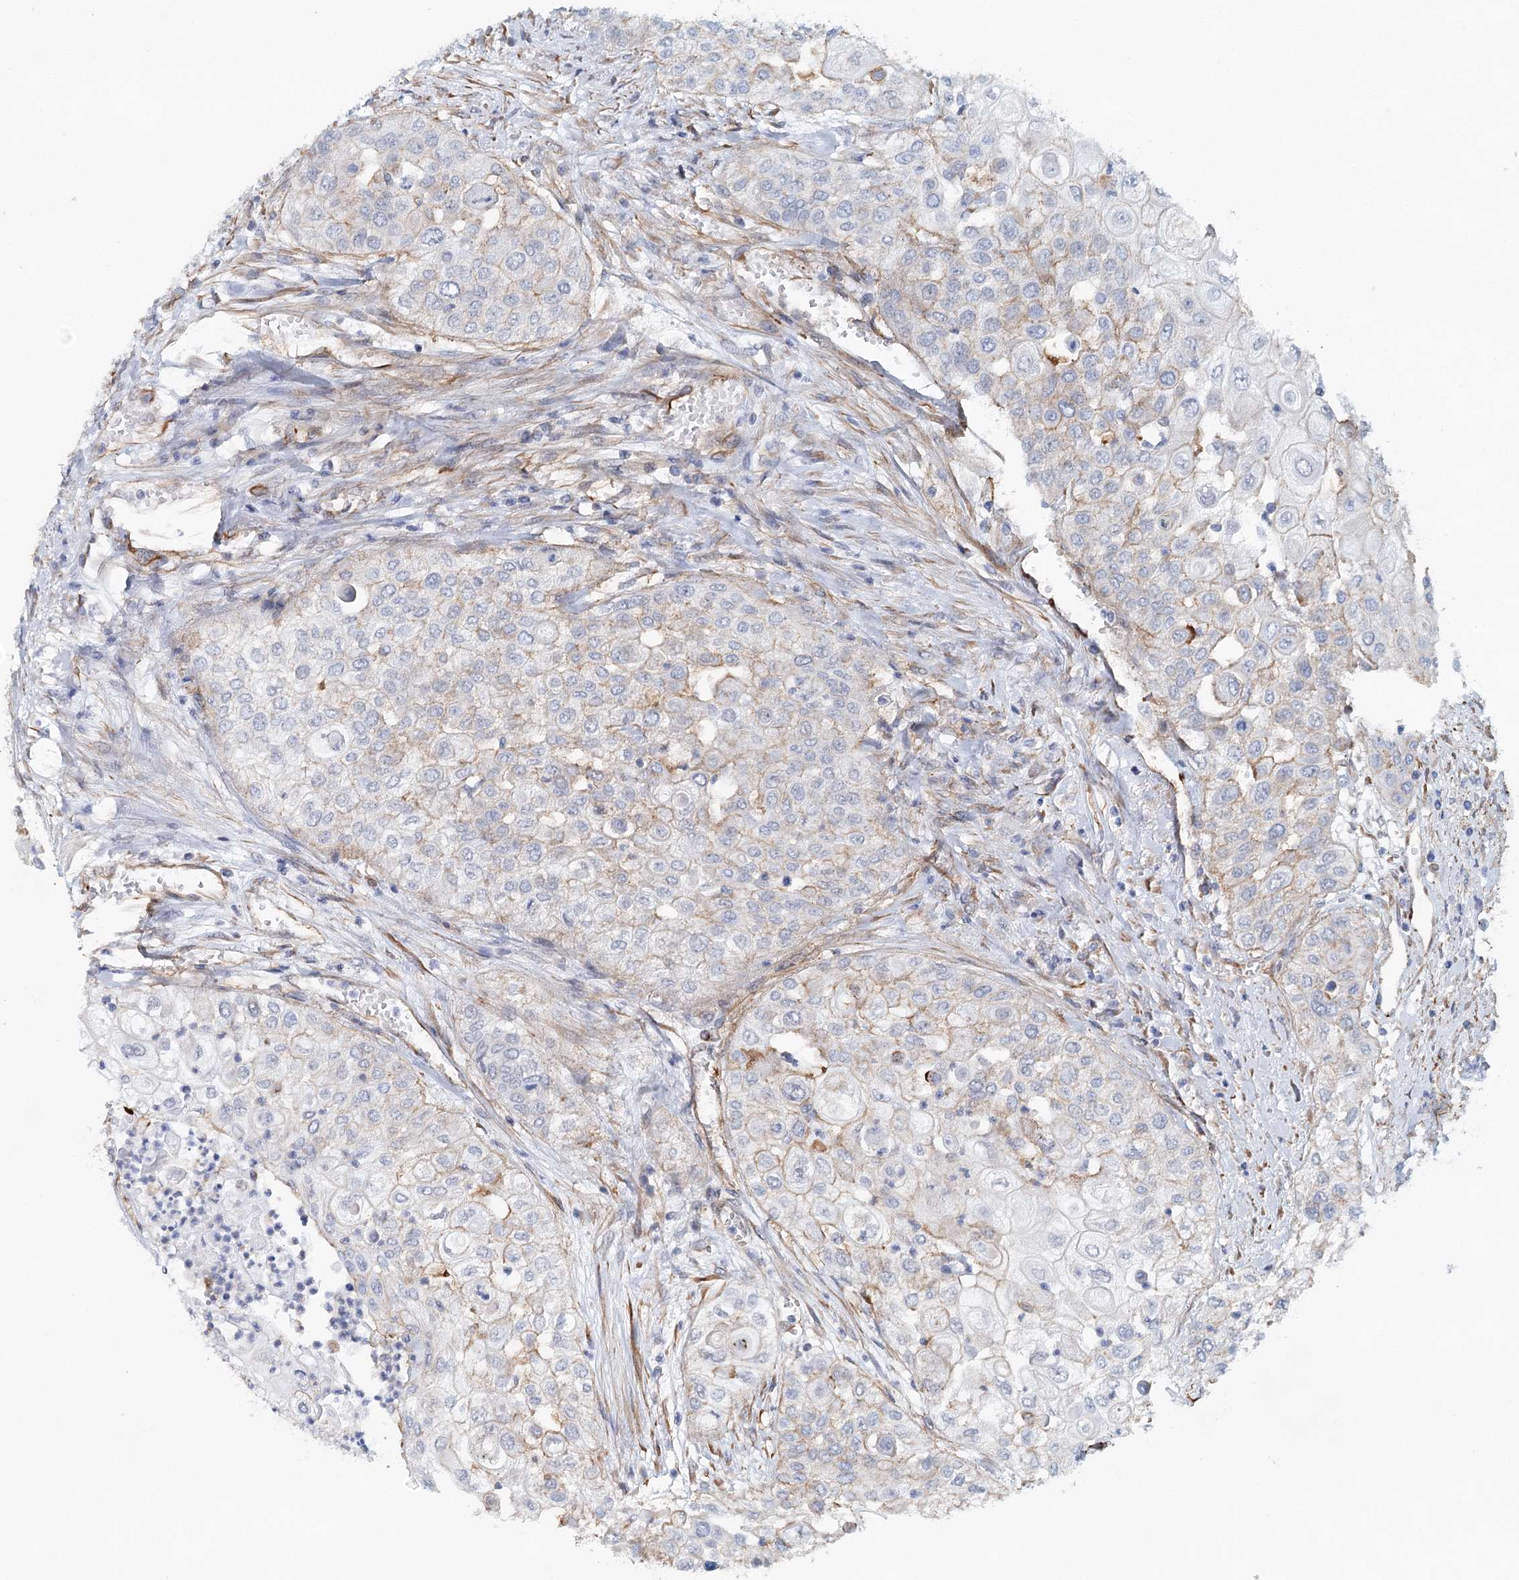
{"staining": {"intensity": "negative", "quantity": "none", "location": "none"}, "tissue": "urothelial cancer", "cell_type": "Tumor cells", "image_type": "cancer", "snomed": [{"axis": "morphology", "description": "Urothelial carcinoma, High grade"}, {"axis": "topography", "description": "Urinary bladder"}], "caption": "Immunohistochemistry (IHC) of urothelial carcinoma (high-grade) displays no positivity in tumor cells.", "gene": "SYNPO", "patient": {"sex": "female", "age": 79}}